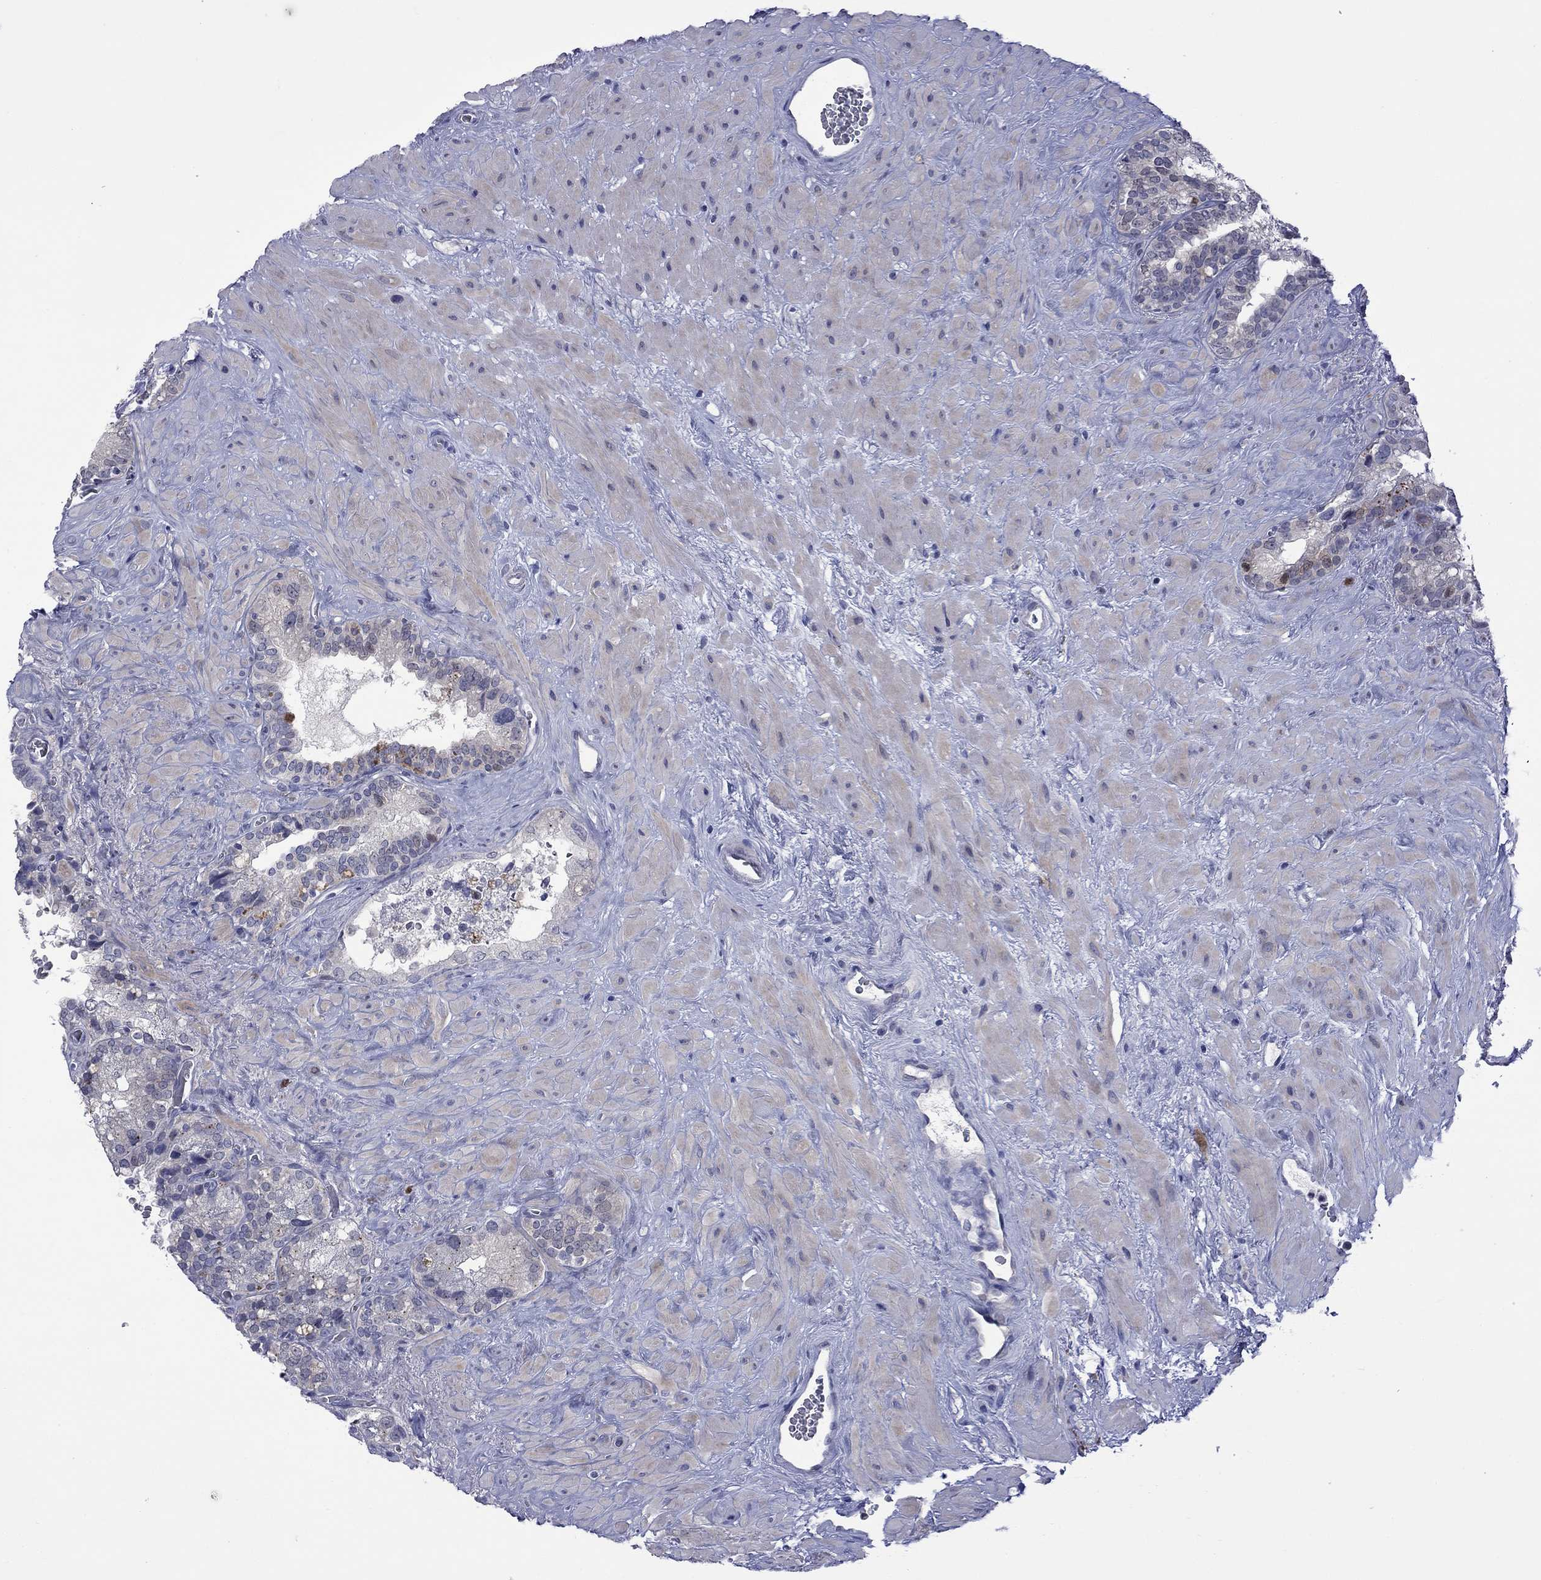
{"staining": {"intensity": "negative", "quantity": "none", "location": "none"}, "tissue": "seminal vesicle", "cell_type": "Glandular cells", "image_type": "normal", "snomed": [{"axis": "morphology", "description": "Normal tissue, NOS"}, {"axis": "topography", "description": "Prostate"}, {"axis": "topography", "description": "Seminal veicle"}], "caption": "Protein analysis of benign seminal vesicle displays no significant expression in glandular cells. Brightfield microscopy of immunohistochemistry stained with DAB (brown) and hematoxylin (blue), captured at high magnification.", "gene": "CTNNBIP1", "patient": {"sex": "male", "age": 71}}